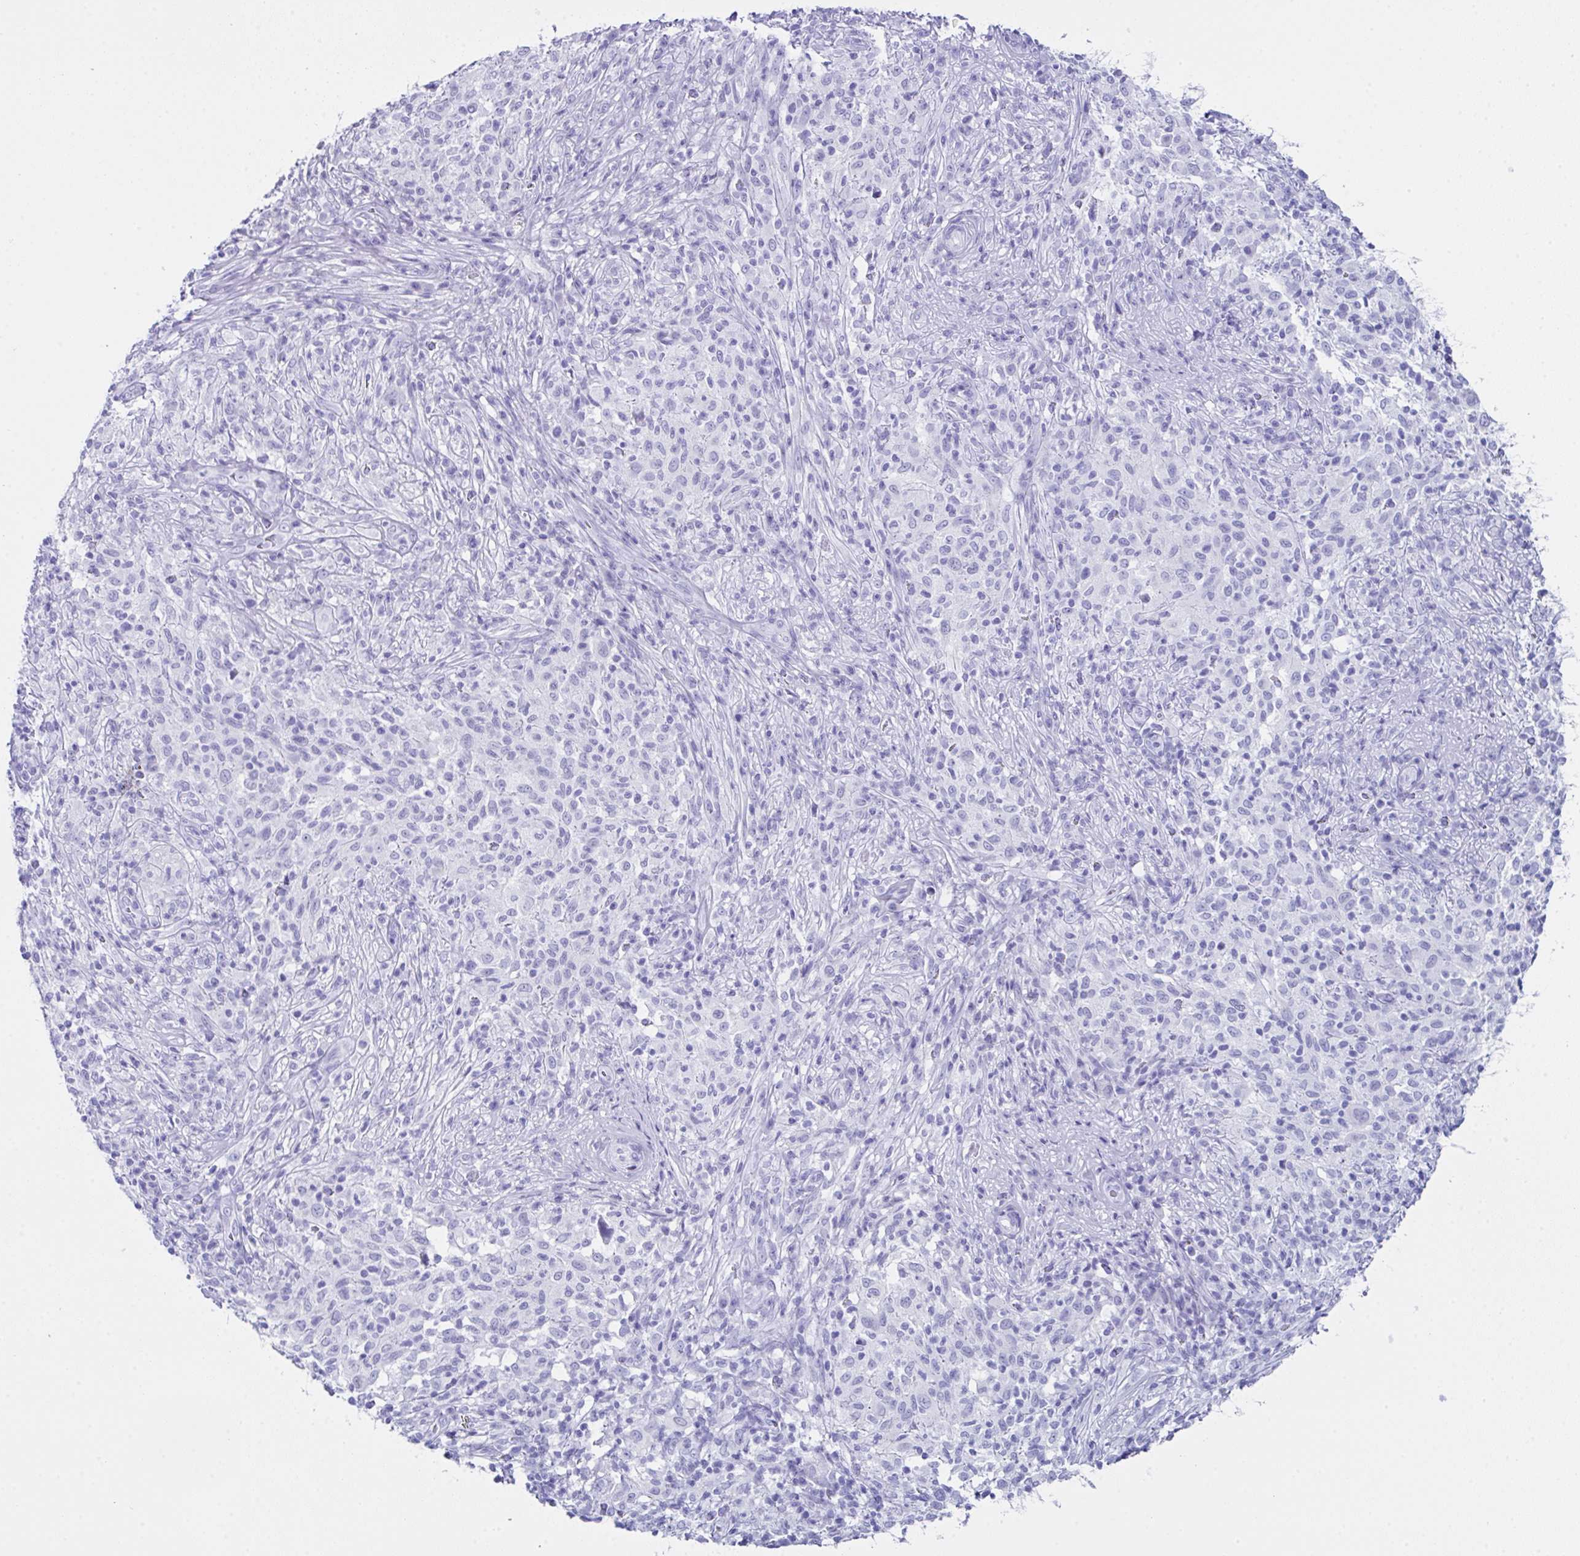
{"staining": {"intensity": "negative", "quantity": "none", "location": "none"}, "tissue": "melanoma", "cell_type": "Tumor cells", "image_type": "cancer", "snomed": [{"axis": "morphology", "description": "Malignant melanoma, NOS"}, {"axis": "topography", "description": "Skin"}], "caption": "This histopathology image is of melanoma stained with immunohistochemistry (IHC) to label a protein in brown with the nuclei are counter-stained blue. There is no expression in tumor cells.", "gene": "LGALS4", "patient": {"sex": "male", "age": 66}}